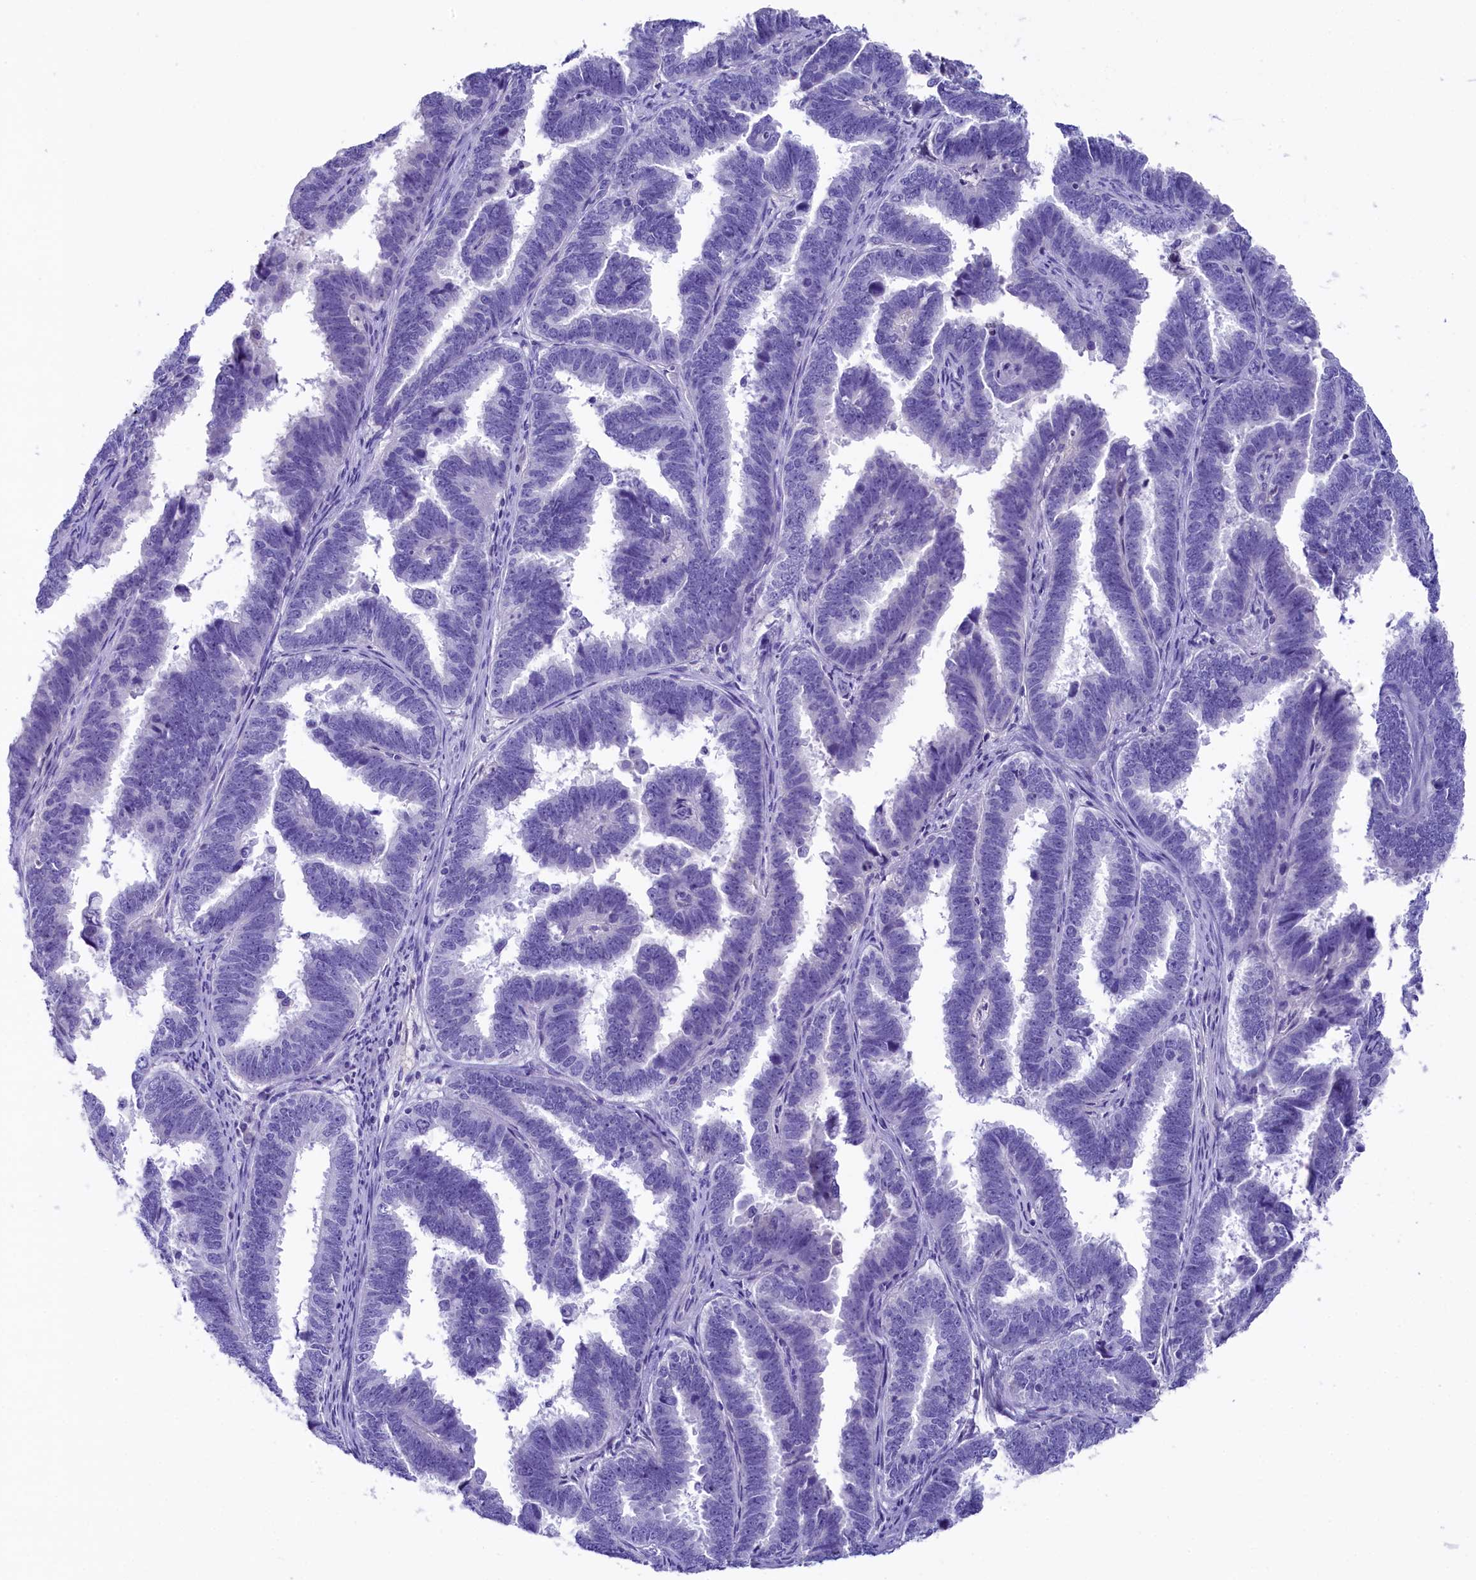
{"staining": {"intensity": "negative", "quantity": "none", "location": "none"}, "tissue": "endometrial cancer", "cell_type": "Tumor cells", "image_type": "cancer", "snomed": [{"axis": "morphology", "description": "Adenocarcinoma, NOS"}, {"axis": "topography", "description": "Endometrium"}], "caption": "There is no significant expression in tumor cells of endometrial cancer.", "gene": "SKIDA1", "patient": {"sex": "female", "age": 75}}